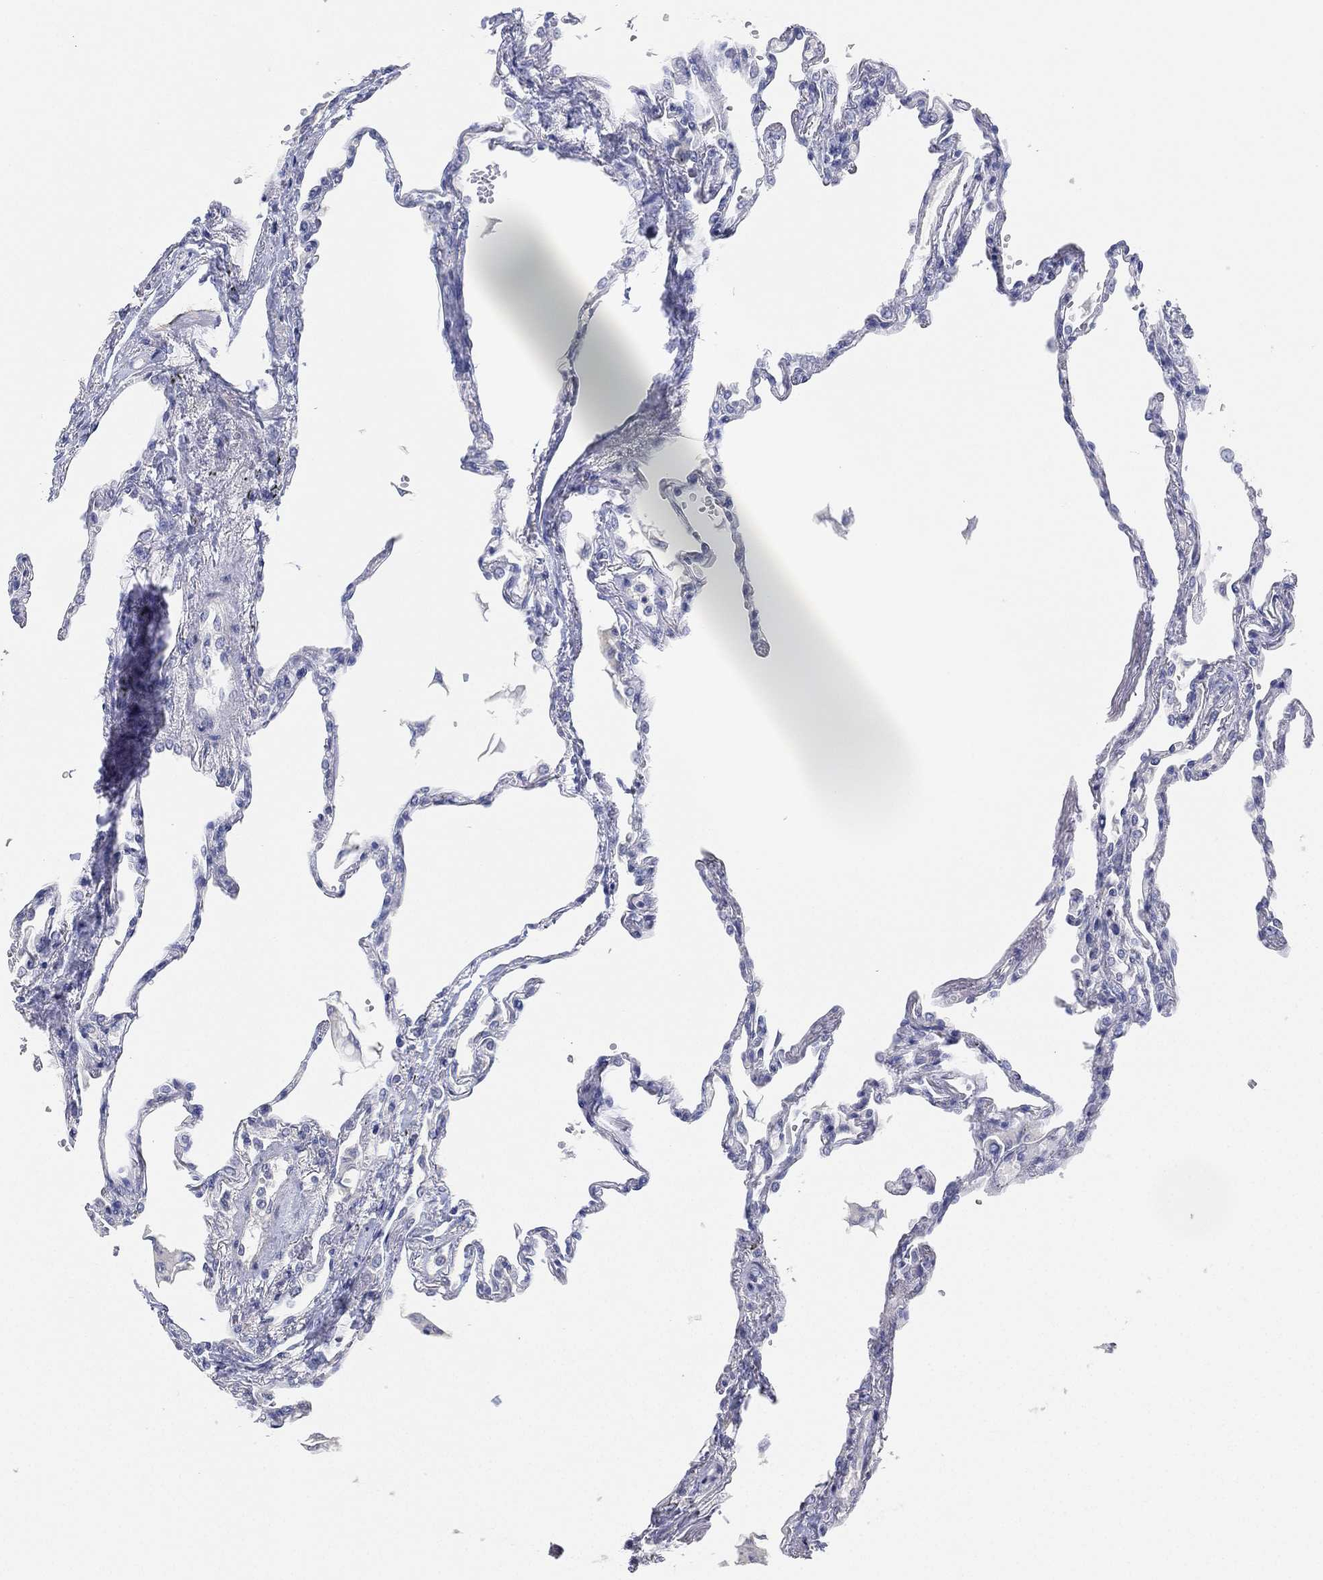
{"staining": {"intensity": "negative", "quantity": "none", "location": "none"}, "tissue": "lung", "cell_type": "Alveolar cells", "image_type": "normal", "snomed": [{"axis": "morphology", "description": "Normal tissue, NOS"}, {"axis": "topography", "description": "Lung"}], "caption": "Alveolar cells are negative for protein expression in benign human lung. The staining was performed using DAB (3,3'-diaminobenzidine) to visualize the protein expression in brown, while the nuclei were stained in blue with hematoxylin (Magnification: 20x).", "gene": "FAM187B", "patient": {"sex": "male", "age": 78}}